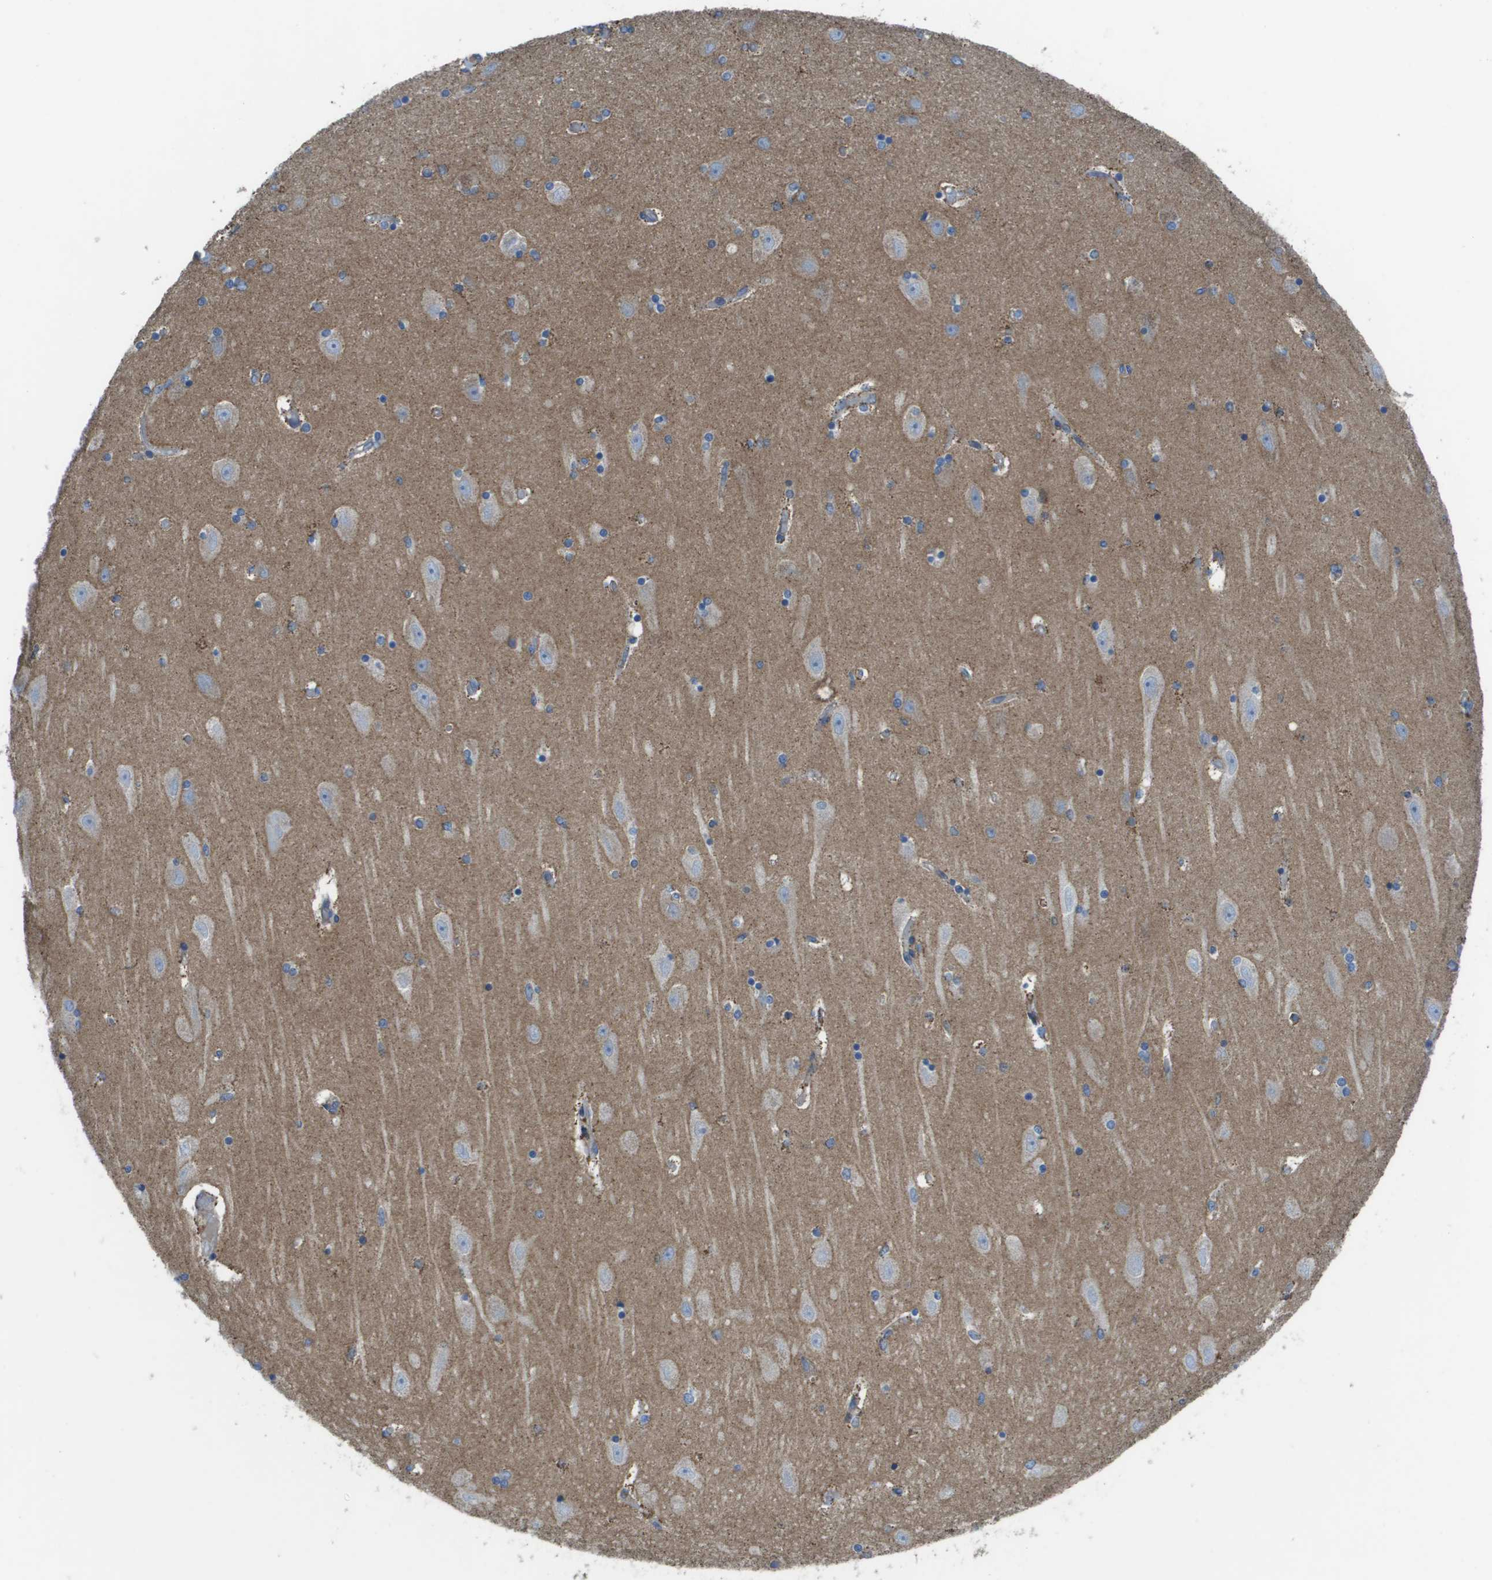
{"staining": {"intensity": "moderate", "quantity": "<25%", "location": "cytoplasmic/membranous"}, "tissue": "hippocampus", "cell_type": "Glial cells", "image_type": "normal", "snomed": [{"axis": "morphology", "description": "Normal tissue, NOS"}, {"axis": "topography", "description": "Hippocampus"}], "caption": "A brown stain shows moderate cytoplasmic/membranous expression of a protein in glial cells of normal human hippocampus.", "gene": "CLCN2", "patient": {"sex": "female", "age": 54}}